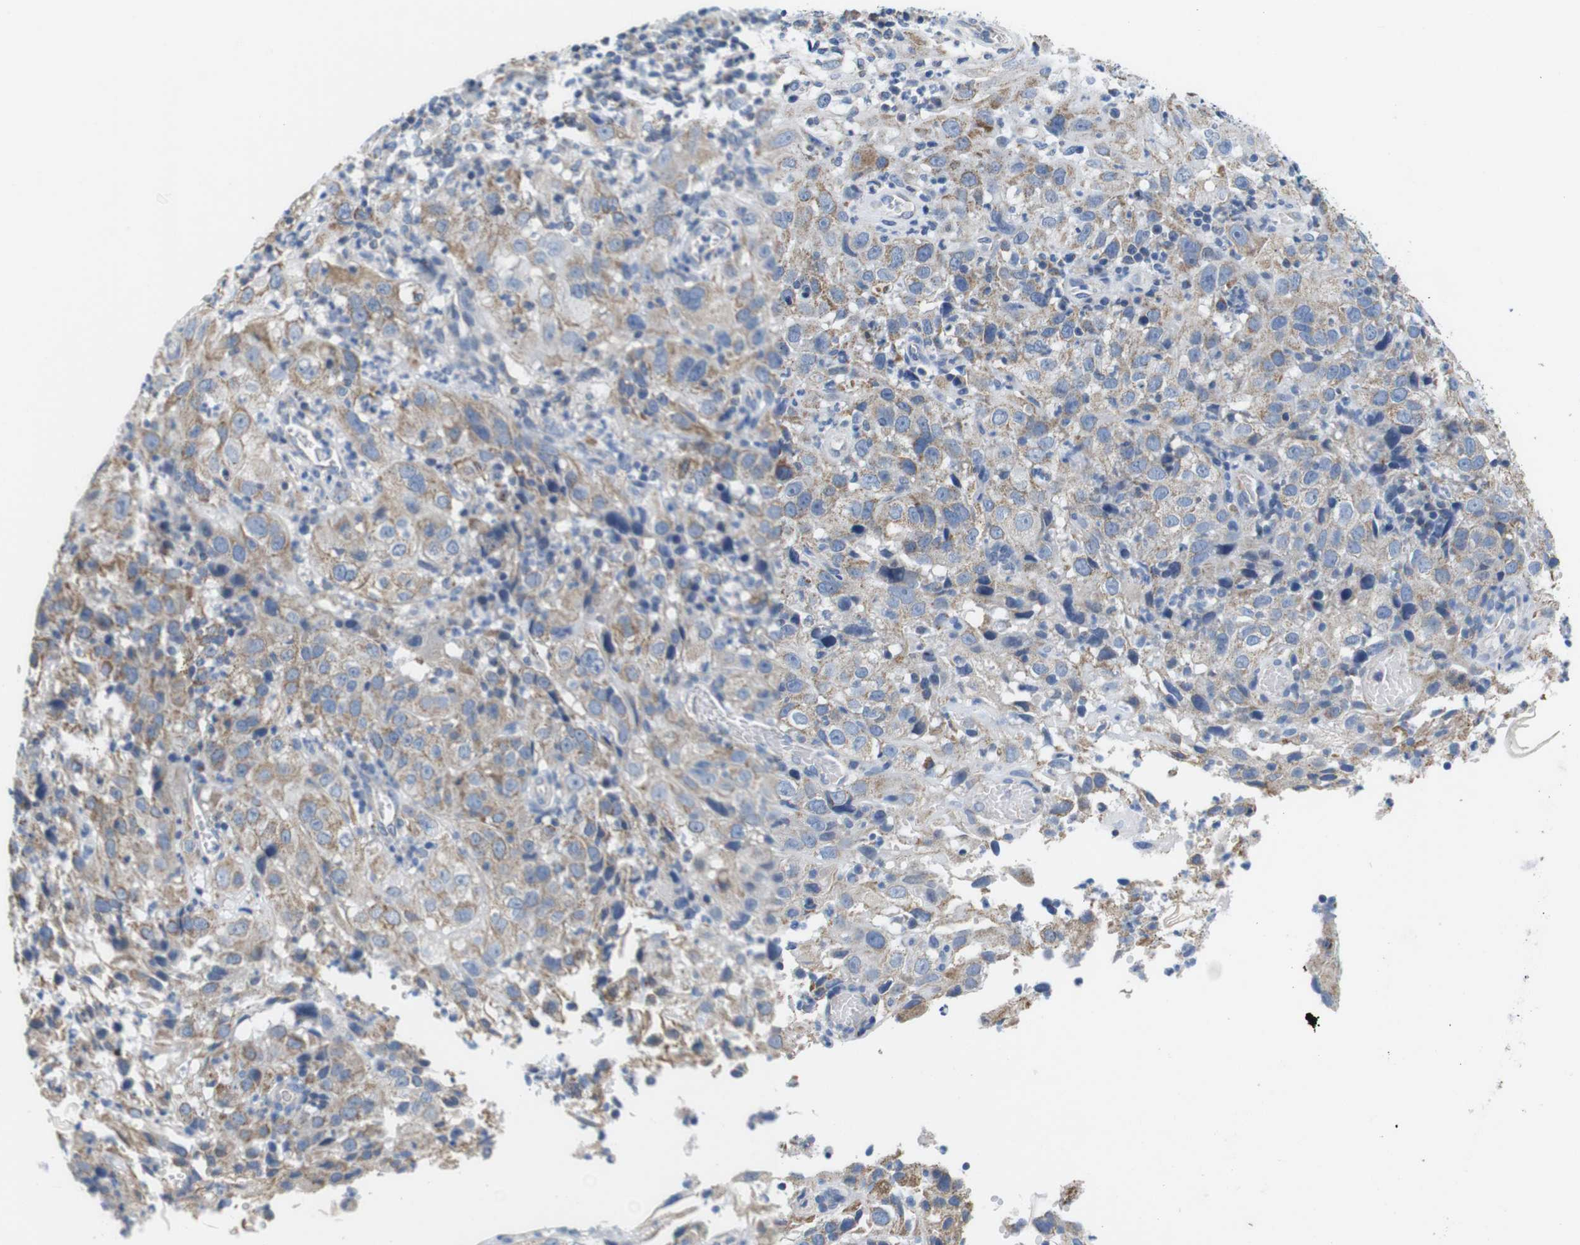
{"staining": {"intensity": "moderate", "quantity": ">75%", "location": "cytoplasmic/membranous"}, "tissue": "cervical cancer", "cell_type": "Tumor cells", "image_type": "cancer", "snomed": [{"axis": "morphology", "description": "Squamous cell carcinoma, NOS"}, {"axis": "topography", "description": "Cervix"}], "caption": "Immunohistochemical staining of squamous cell carcinoma (cervical) shows medium levels of moderate cytoplasmic/membranous protein positivity in approximately >75% of tumor cells.", "gene": "F2RL1", "patient": {"sex": "female", "age": 32}}